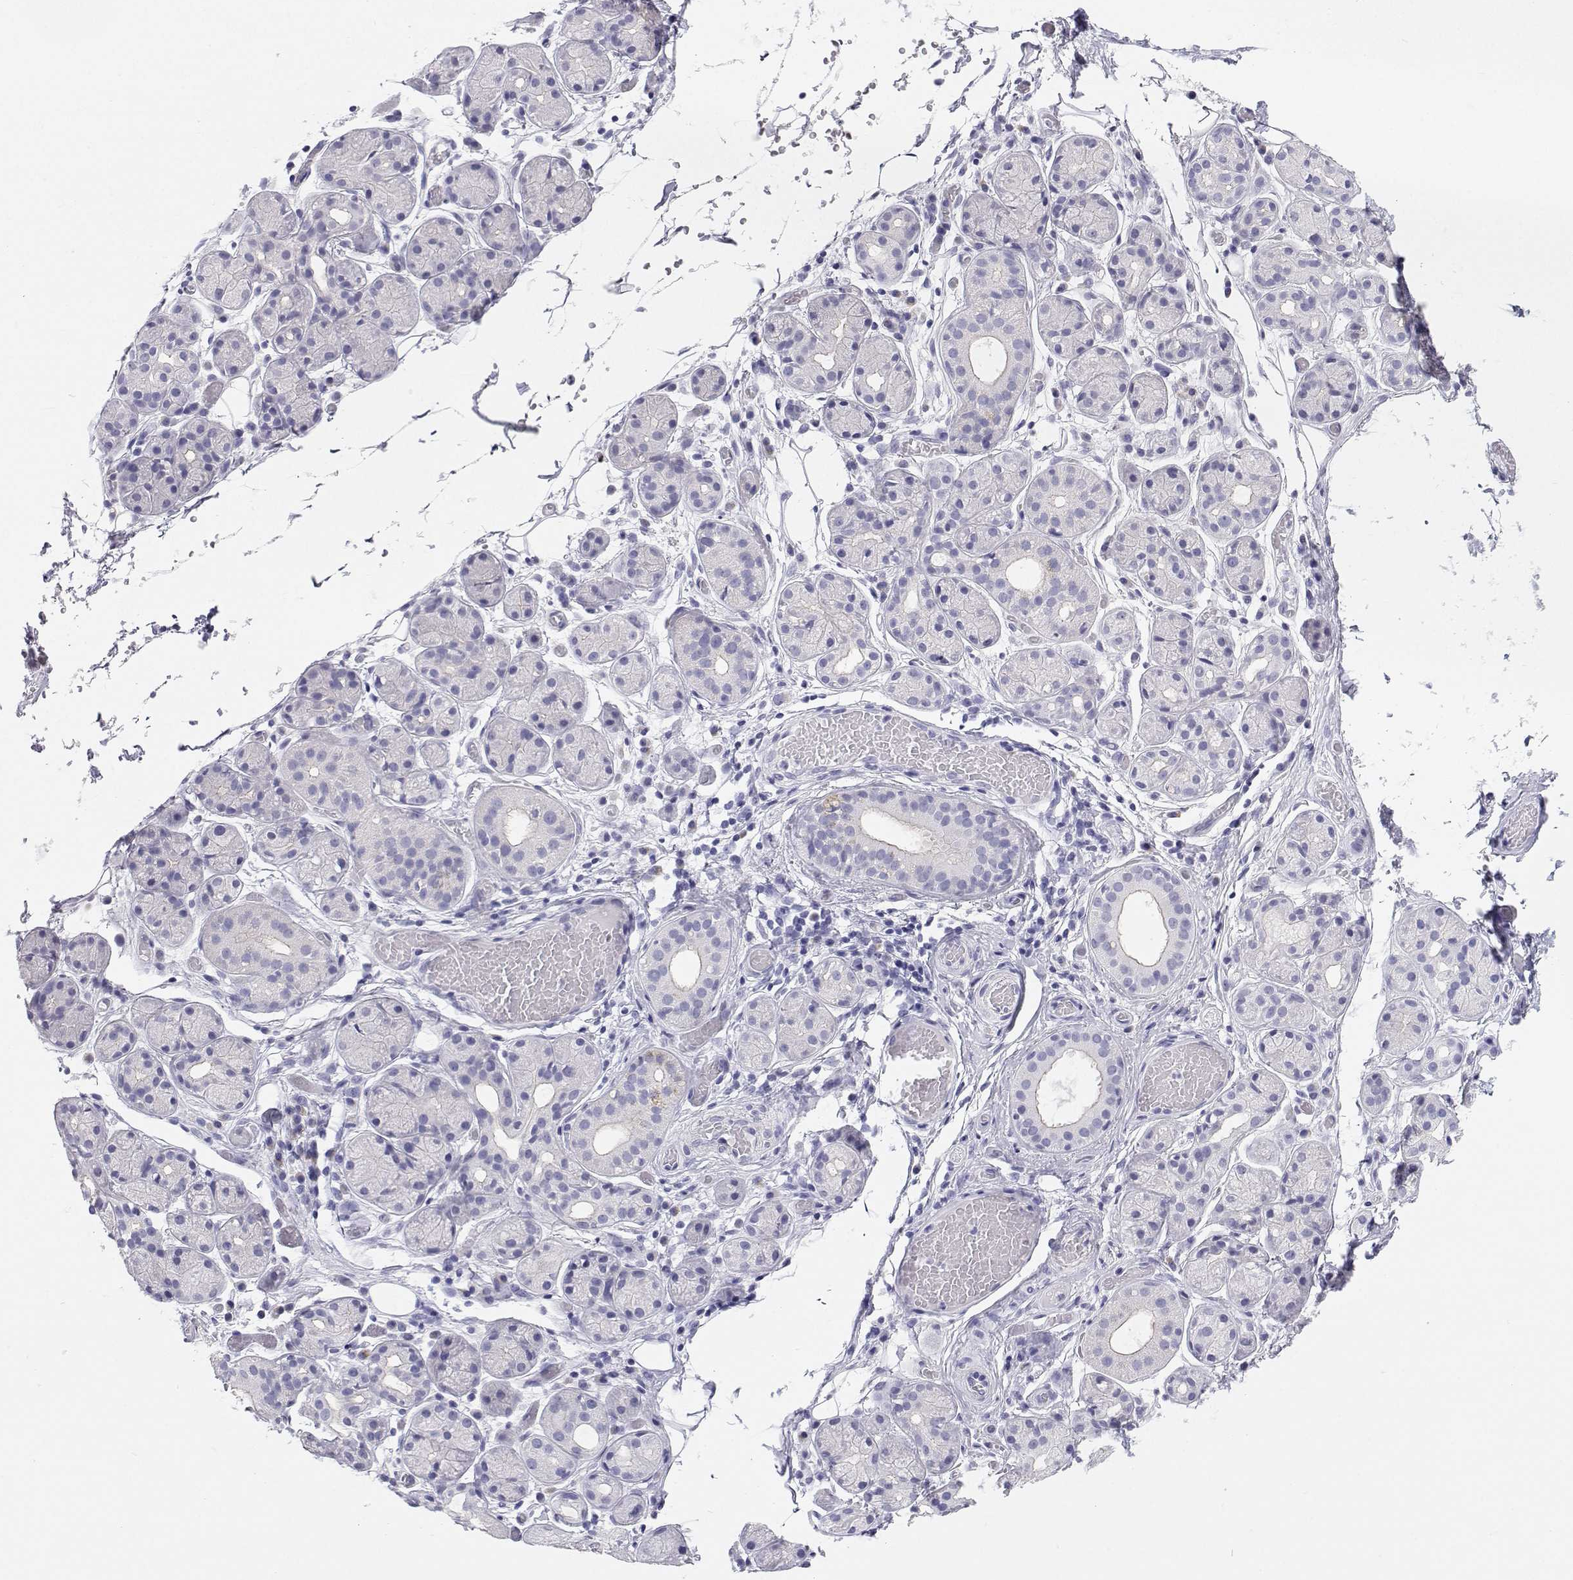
{"staining": {"intensity": "negative", "quantity": "none", "location": "none"}, "tissue": "salivary gland", "cell_type": "Glandular cells", "image_type": "normal", "snomed": [{"axis": "morphology", "description": "Normal tissue, NOS"}, {"axis": "topography", "description": "Salivary gland"}, {"axis": "topography", "description": "Peripheral nerve tissue"}], "caption": "This is a photomicrograph of immunohistochemistry (IHC) staining of unremarkable salivary gland, which shows no expression in glandular cells. Brightfield microscopy of immunohistochemistry stained with DAB (3,3'-diaminobenzidine) (brown) and hematoxylin (blue), captured at high magnification.", "gene": "BHMT", "patient": {"sex": "male", "age": 71}}